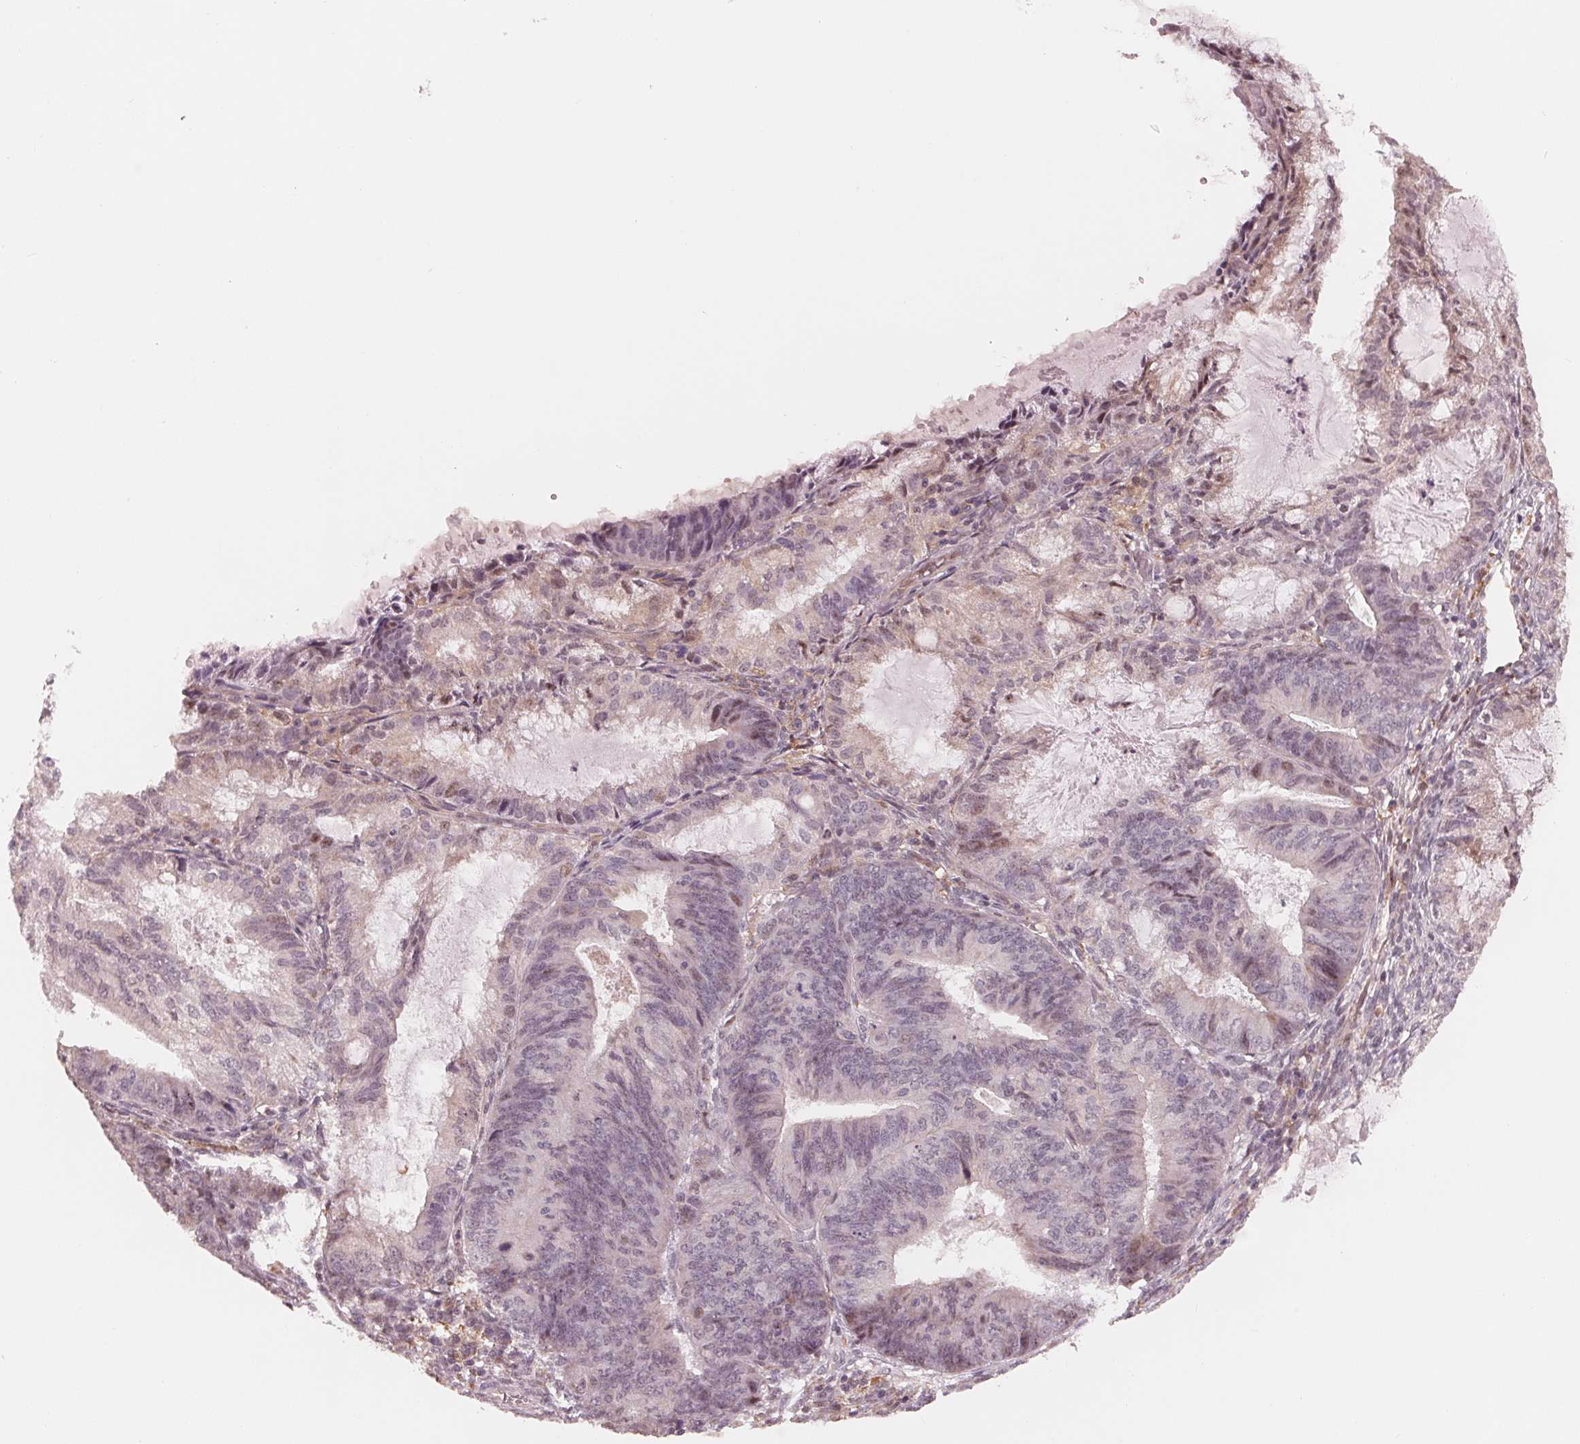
{"staining": {"intensity": "negative", "quantity": "none", "location": "none"}, "tissue": "endometrial cancer", "cell_type": "Tumor cells", "image_type": "cancer", "snomed": [{"axis": "morphology", "description": "Adenocarcinoma, NOS"}, {"axis": "topography", "description": "Endometrium"}], "caption": "Immunohistochemical staining of endometrial adenocarcinoma exhibits no significant expression in tumor cells.", "gene": "IL9R", "patient": {"sex": "female", "age": 86}}